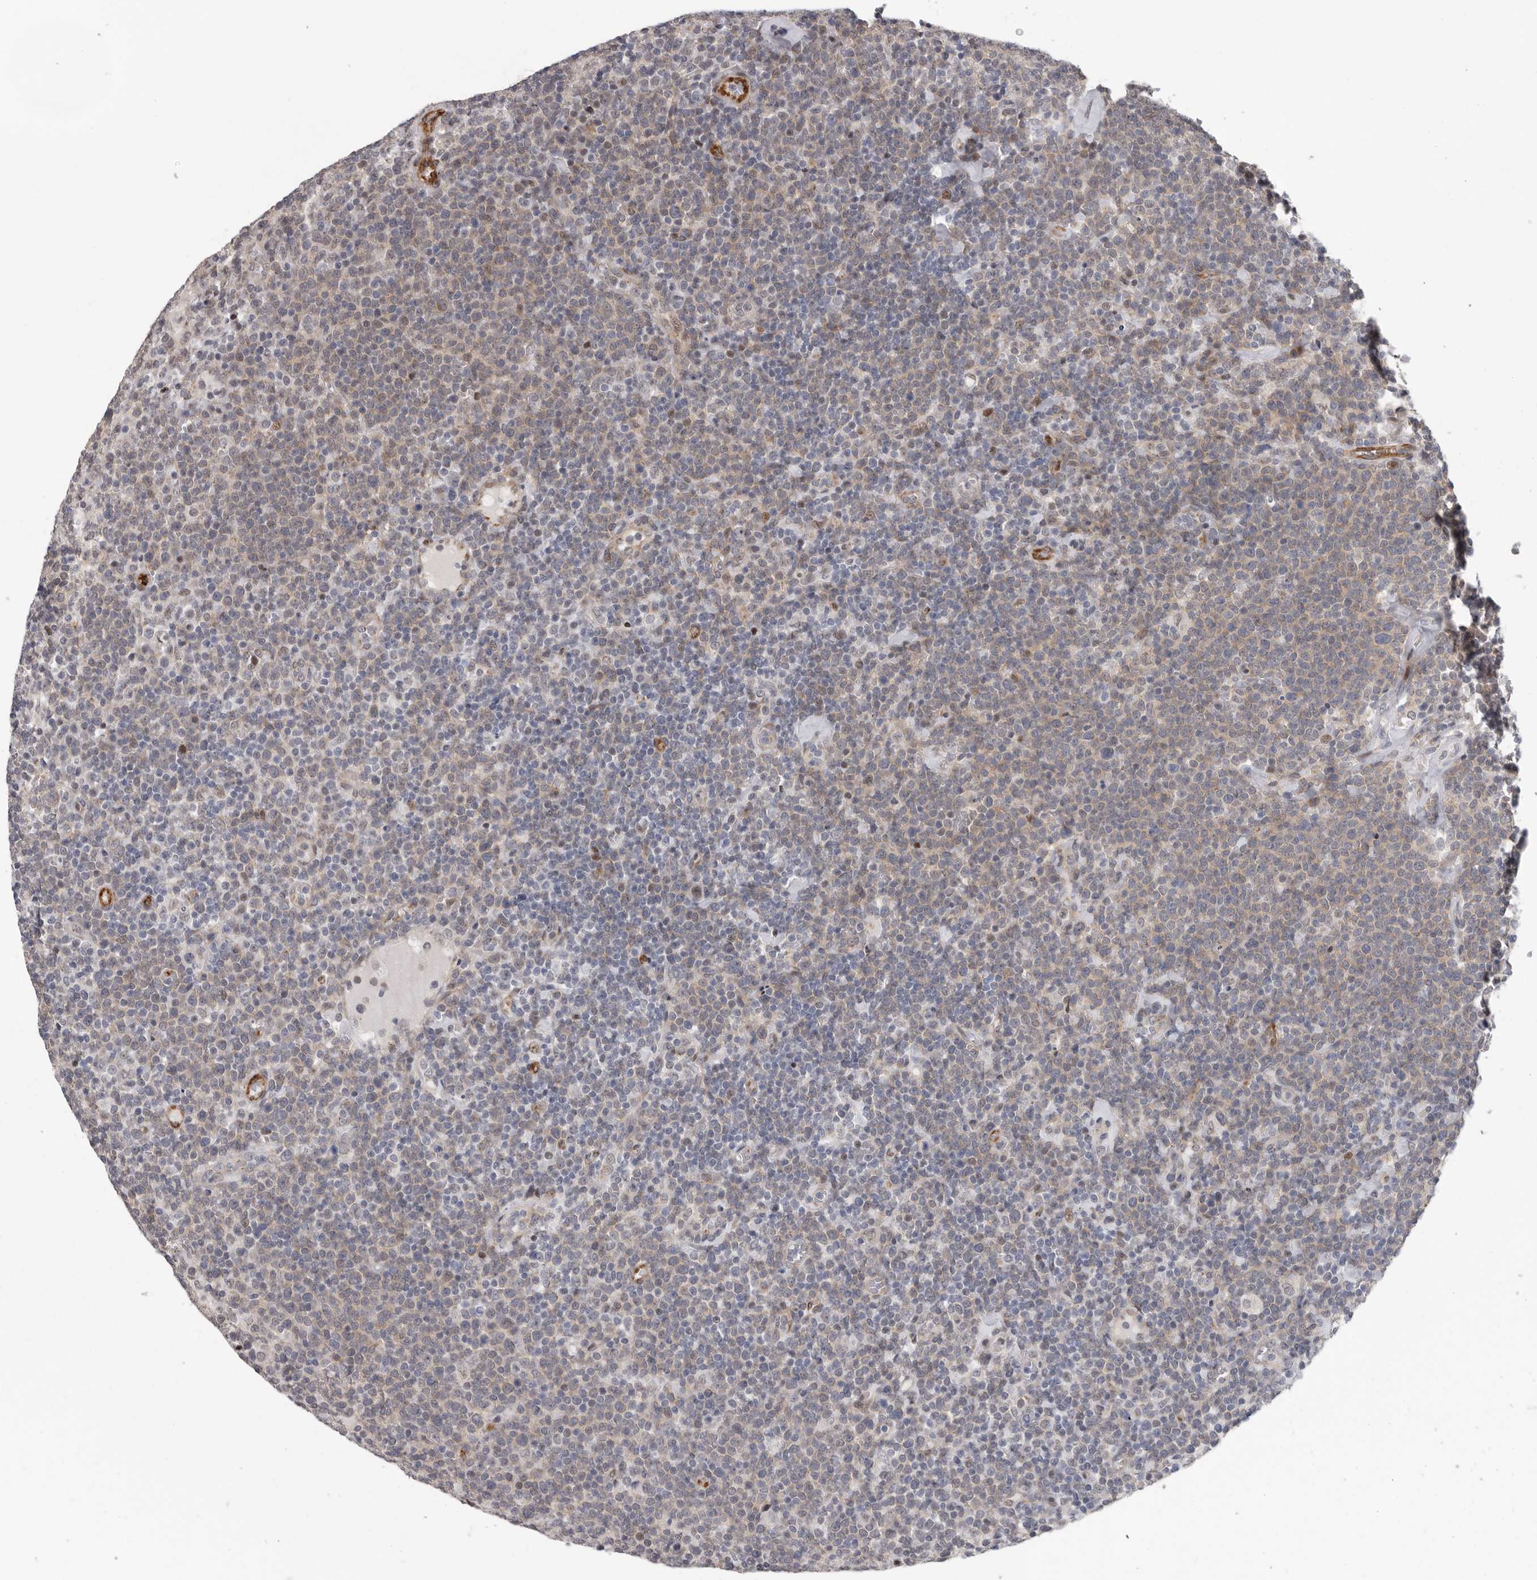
{"staining": {"intensity": "weak", "quantity": "<25%", "location": "cytoplasmic/membranous"}, "tissue": "lymphoma", "cell_type": "Tumor cells", "image_type": "cancer", "snomed": [{"axis": "morphology", "description": "Malignant lymphoma, non-Hodgkin's type, High grade"}, {"axis": "topography", "description": "Lymph node"}], "caption": "High magnification brightfield microscopy of high-grade malignant lymphoma, non-Hodgkin's type stained with DAB (brown) and counterstained with hematoxylin (blue): tumor cells show no significant staining.", "gene": "RALGPS2", "patient": {"sex": "male", "age": 61}}